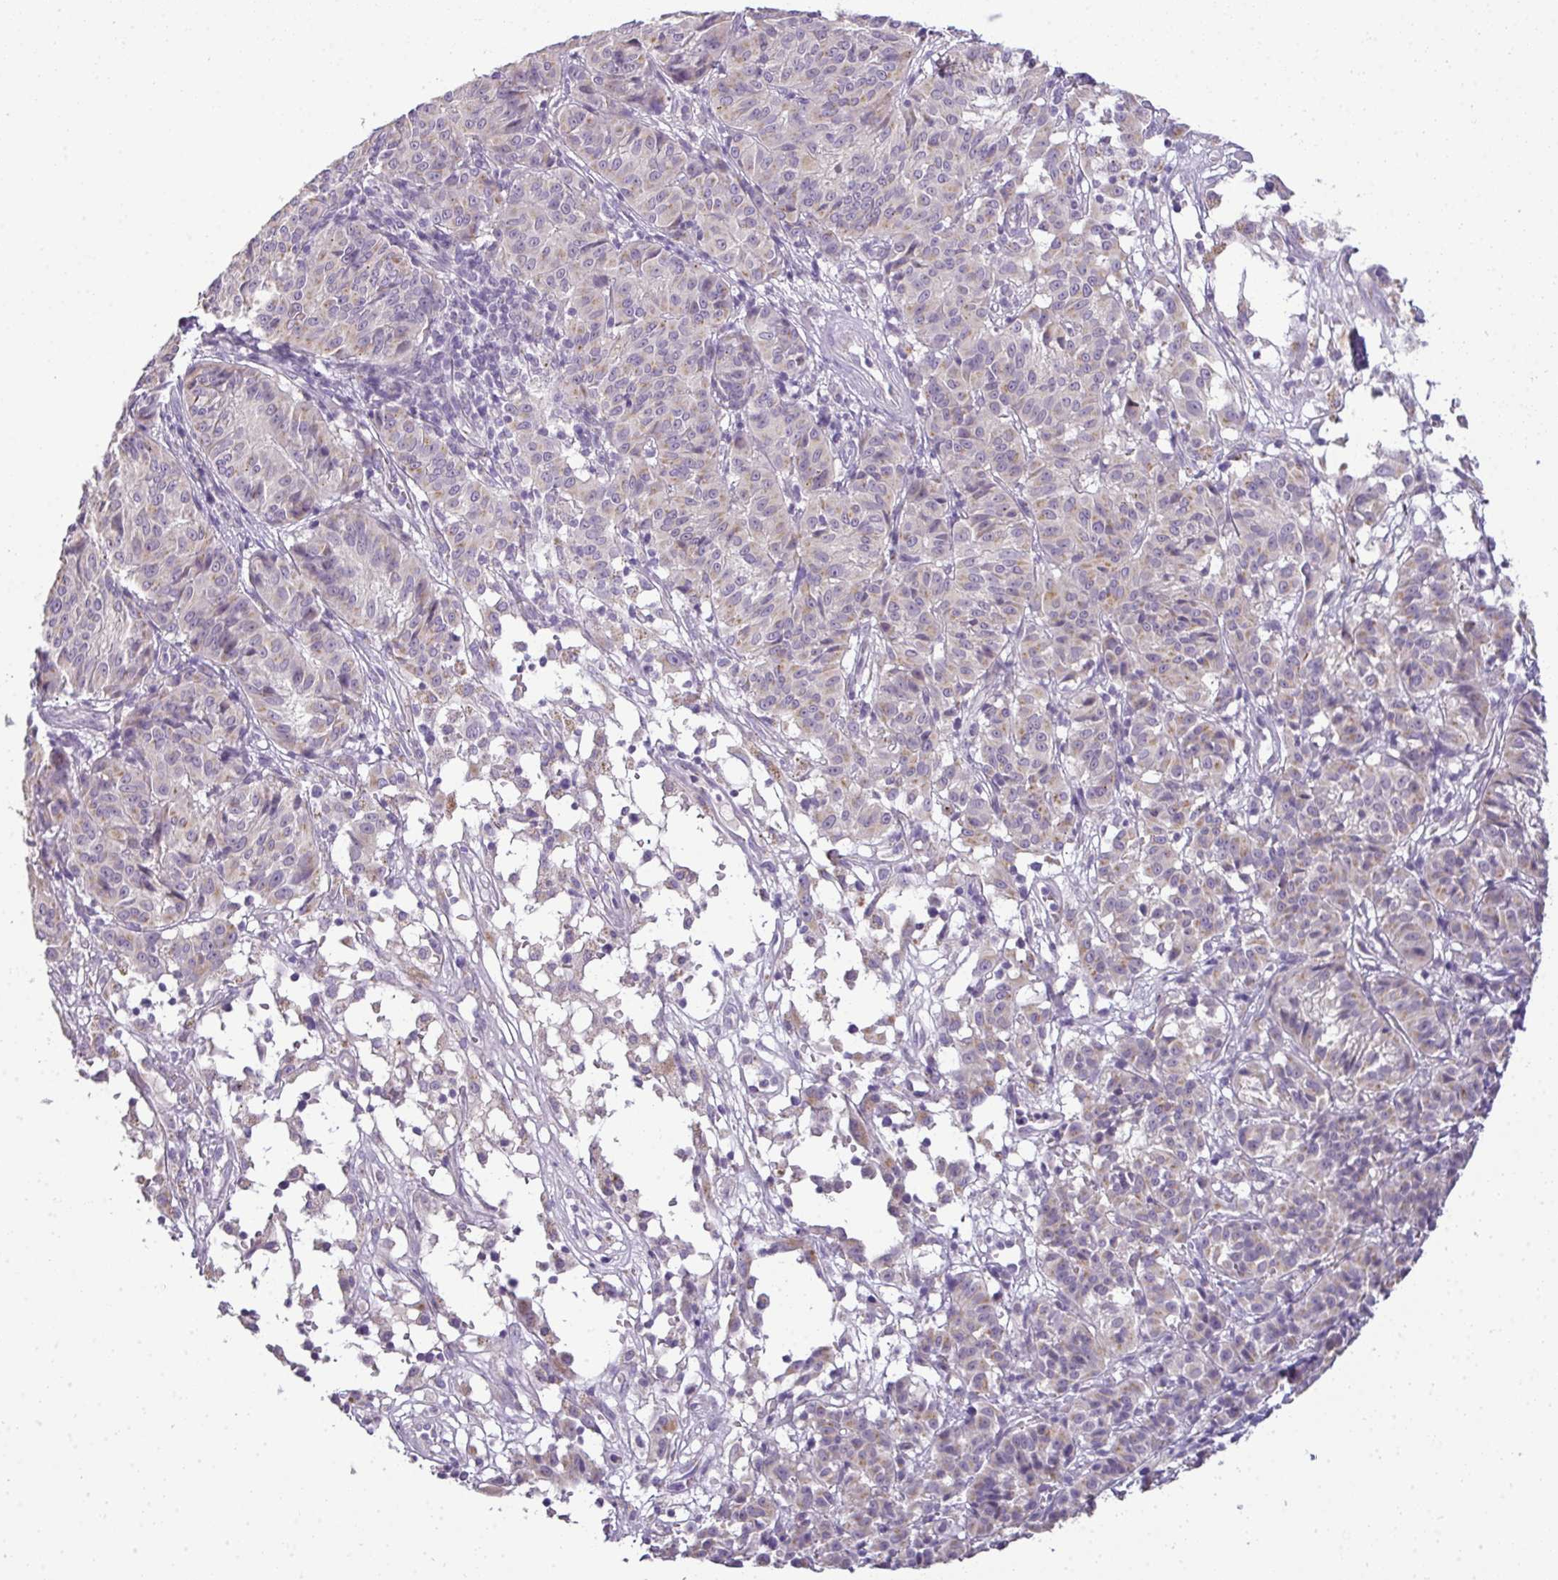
{"staining": {"intensity": "moderate", "quantity": "<25%", "location": "cytoplasmic/membranous"}, "tissue": "melanoma", "cell_type": "Tumor cells", "image_type": "cancer", "snomed": [{"axis": "morphology", "description": "Malignant melanoma, NOS"}, {"axis": "topography", "description": "Skin"}], "caption": "There is low levels of moderate cytoplasmic/membranous staining in tumor cells of melanoma, as demonstrated by immunohistochemical staining (brown color).", "gene": "CMPK1", "patient": {"sex": "female", "age": 72}}